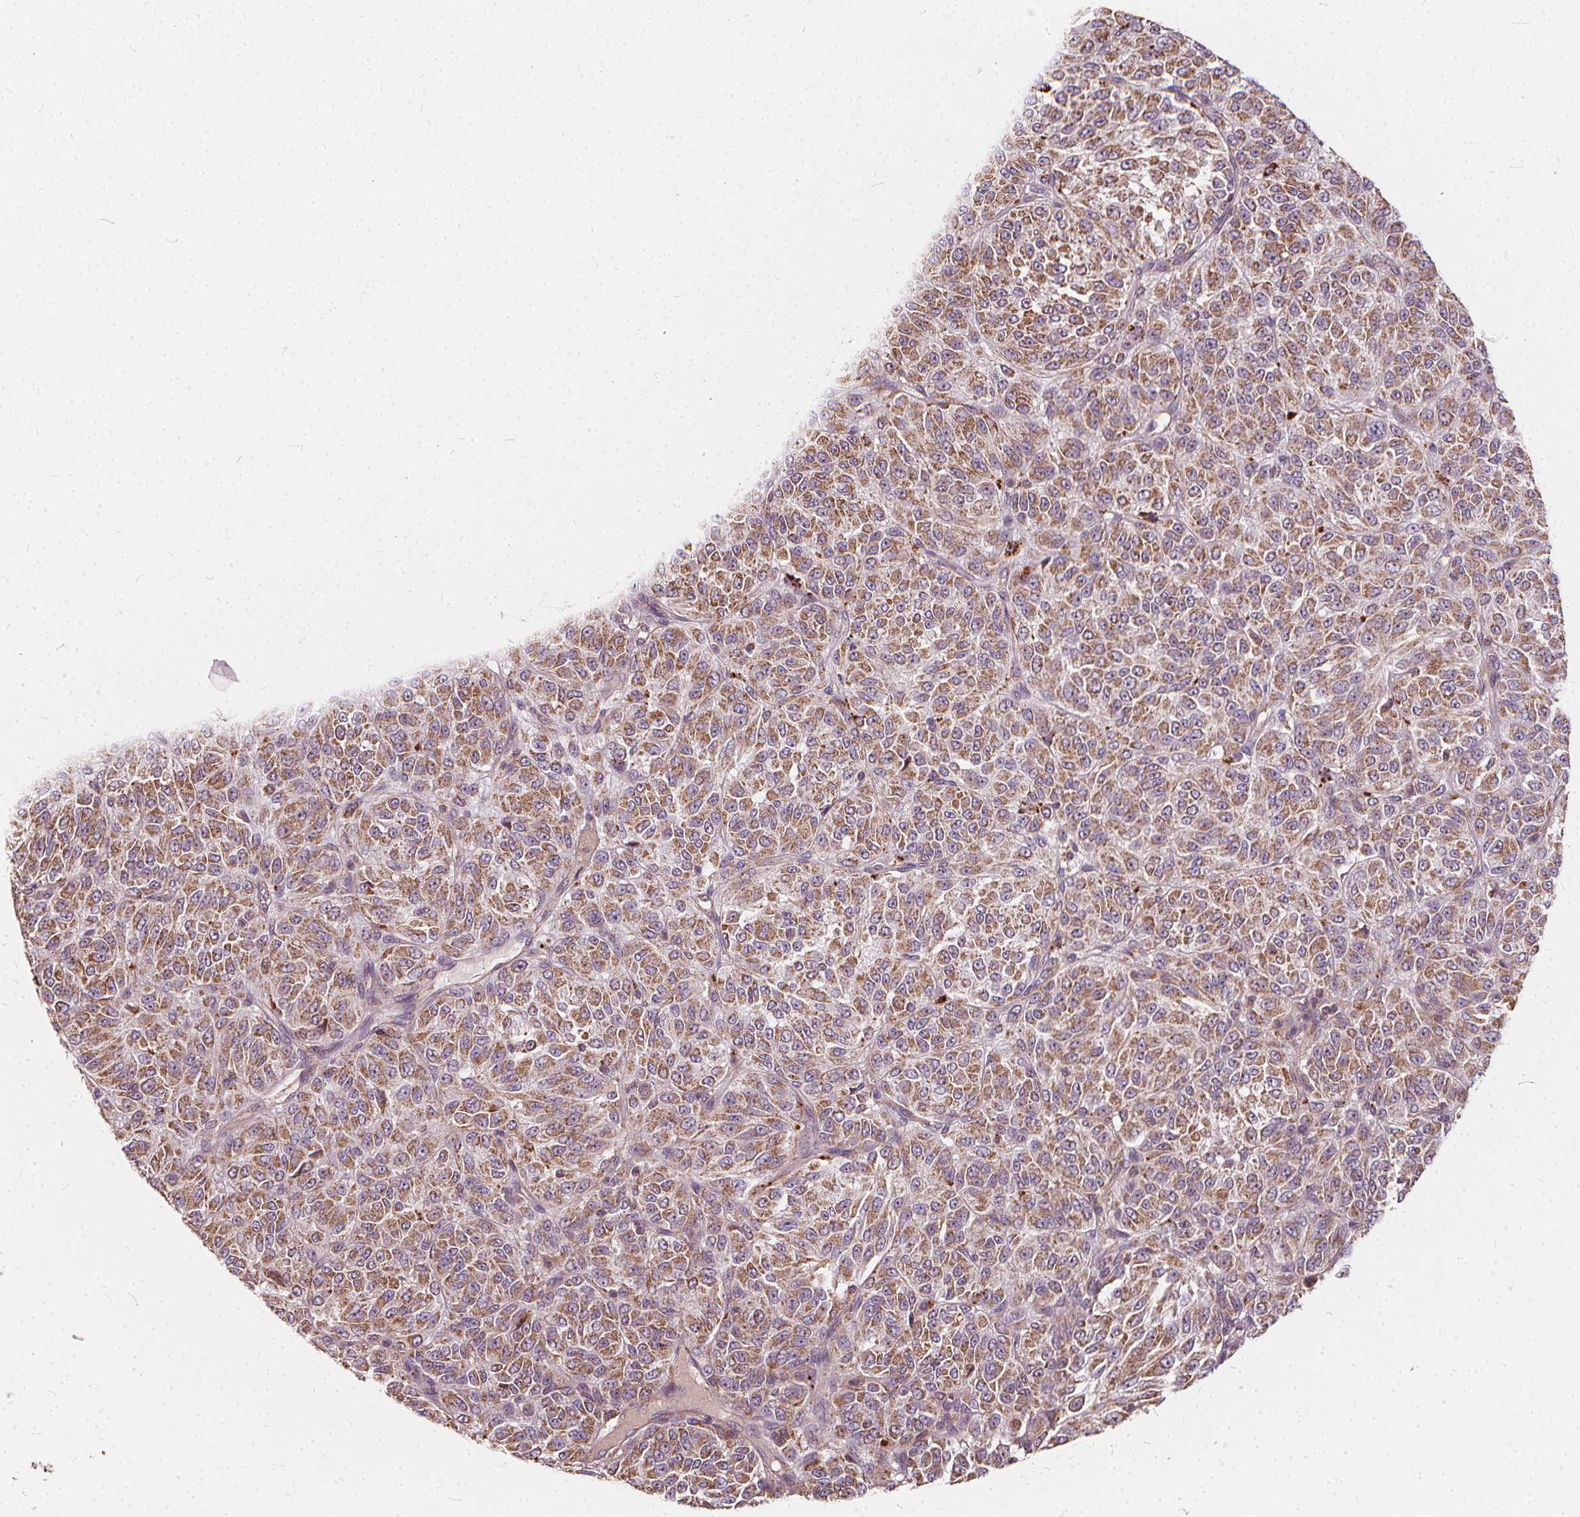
{"staining": {"intensity": "moderate", "quantity": ">75%", "location": "cytoplasmic/membranous"}, "tissue": "melanoma", "cell_type": "Tumor cells", "image_type": "cancer", "snomed": [{"axis": "morphology", "description": "Malignant melanoma, Metastatic site"}, {"axis": "topography", "description": "Brain"}], "caption": "A brown stain highlights moderate cytoplasmic/membranous expression of a protein in melanoma tumor cells.", "gene": "ORAI2", "patient": {"sex": "female", "age": 56}}